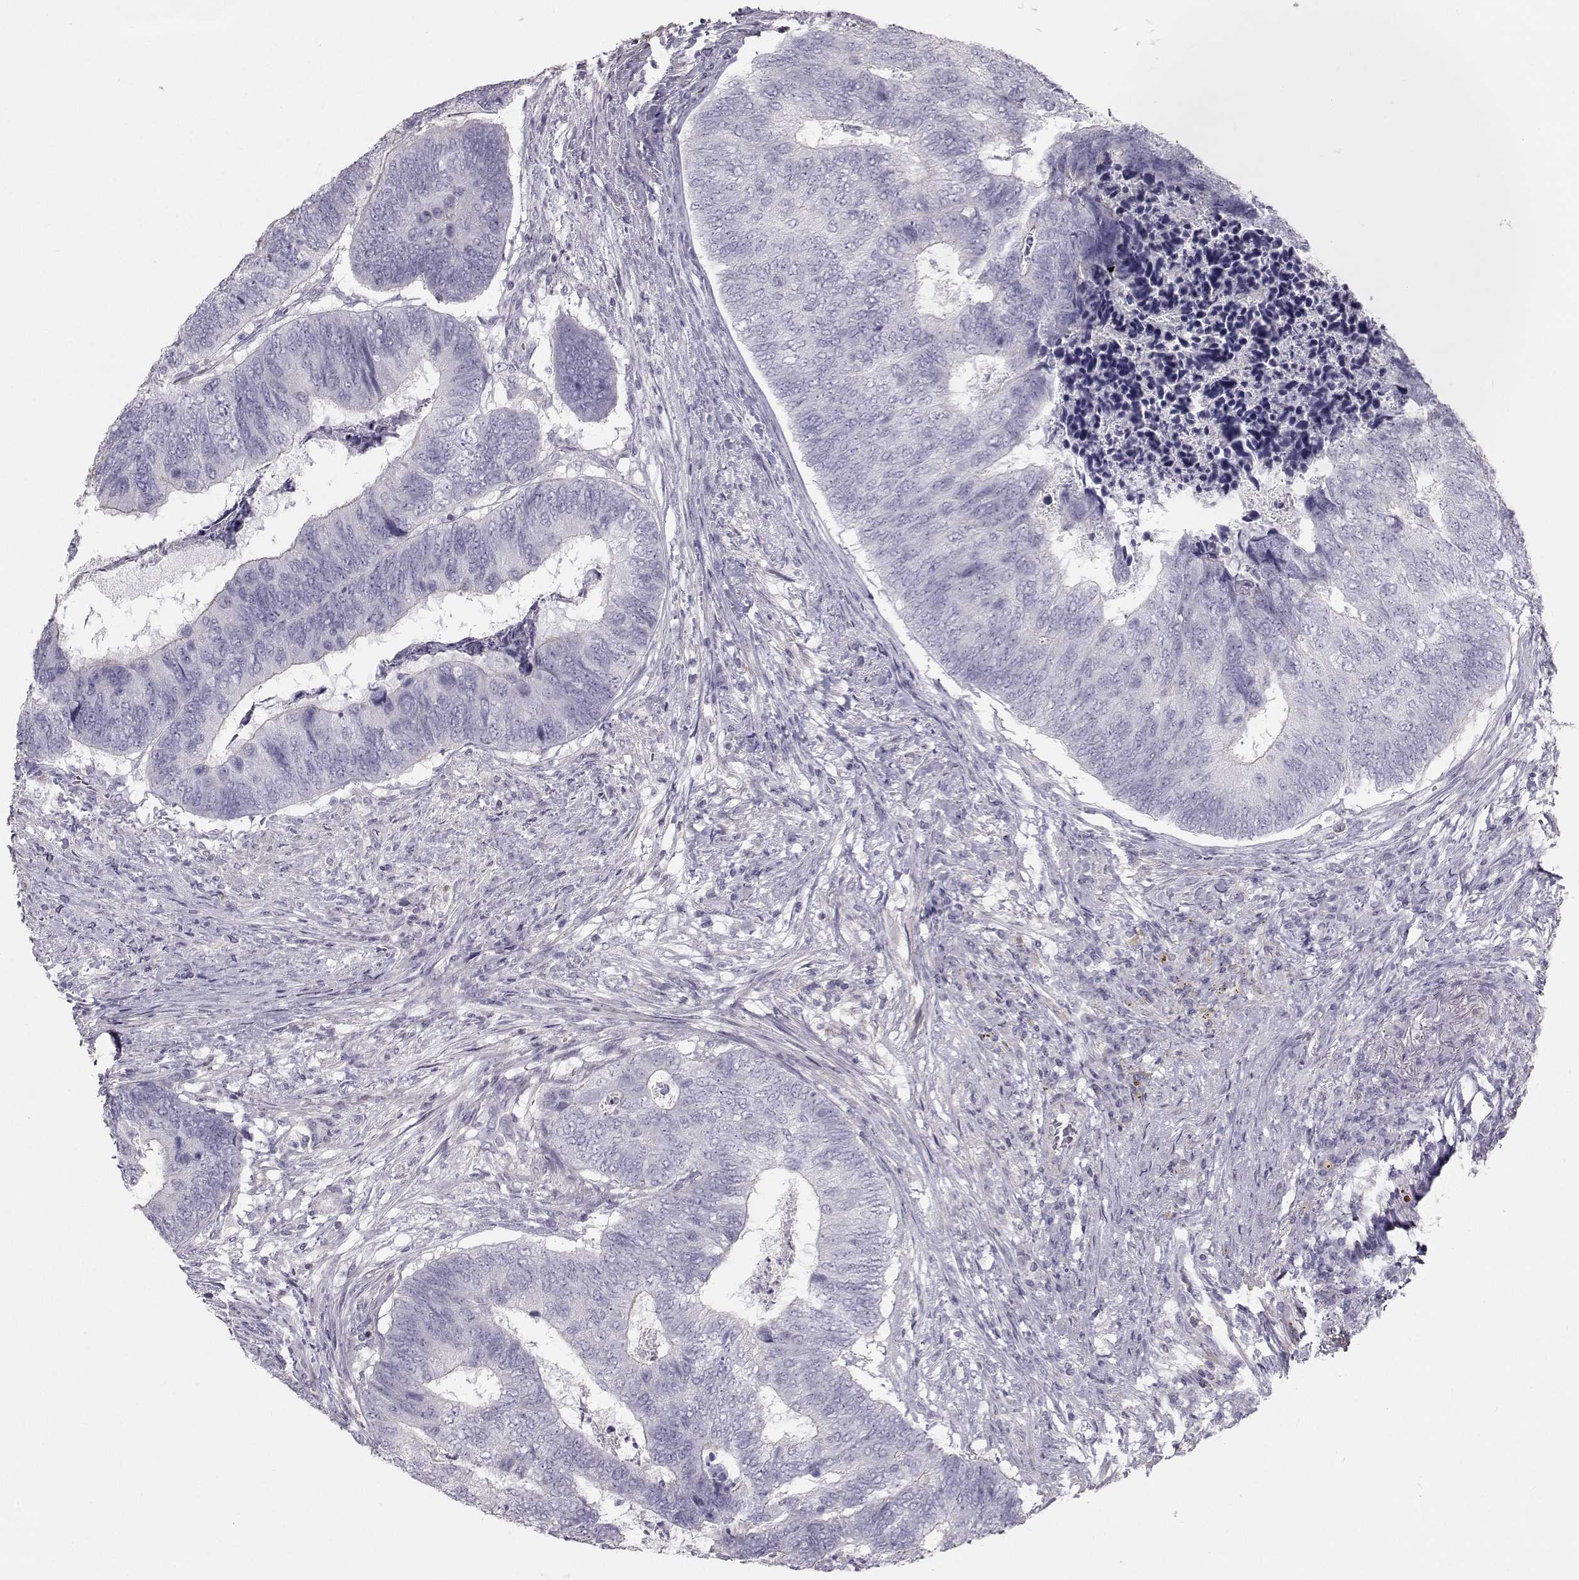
{"staining": {"intensity": "negative", "quantity": "none", "location": "none"}, "tissue": "colorectal cancer", "cell_type": "Tumor cells", "image_type": "cancer", "snomed": [{"axis": "morphology", "description": "Adenocarcinoma, NOS"}, {"axis": "topography", "description": "Colon"}], "caption": "Immunohistochemical staining of human adenocarcinoma (colorectal) exhibits no significant expression in tumor cells.", "gene": "GARIN3", "patient": {"sex": "female", "age": 67}}